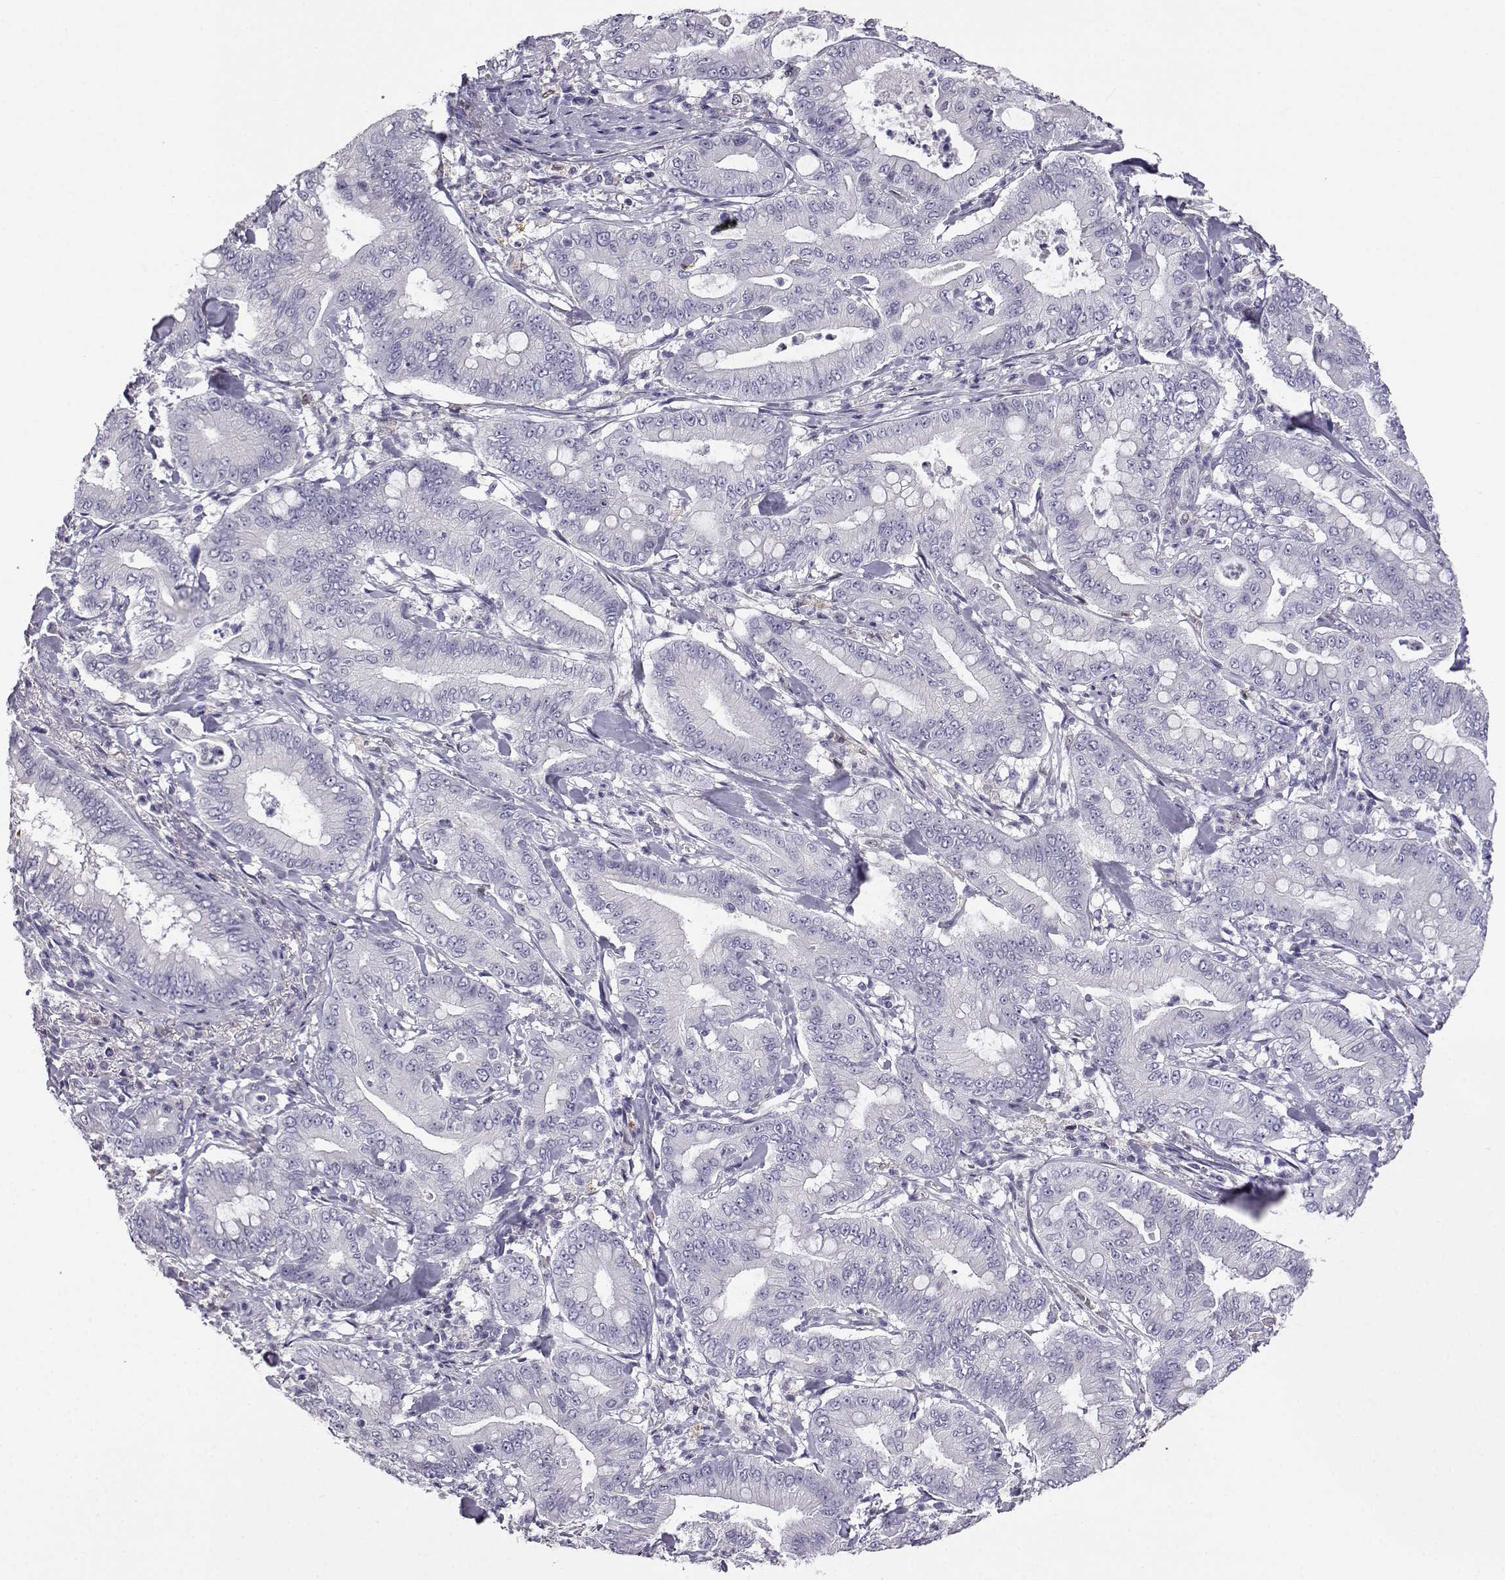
{"staining": {"intensity": "negative", "quantity": "none", "location": "none"}, "tissue": "pancreatic cancer", "cell_type": "Tumor cells", "image_type": "cancer", "snomed": [{"axis": "morphology", "description": "Adenocarcinoma, NOS"}, {"axis": "topography", "description": "Pancreas"}], "caption": "Tumor cells are negative for brown protein staining in adenocarcinoma (pancreatic). Brightfield microscopy of immunohistochemistry (IHC) stained with DAB (3,3'-diaminobenzidine) (brown) and hematoxylin (blue), captured at high magnification.", "gene": "AKR1B1", "patient": {"sex": "male", "age": 71}}